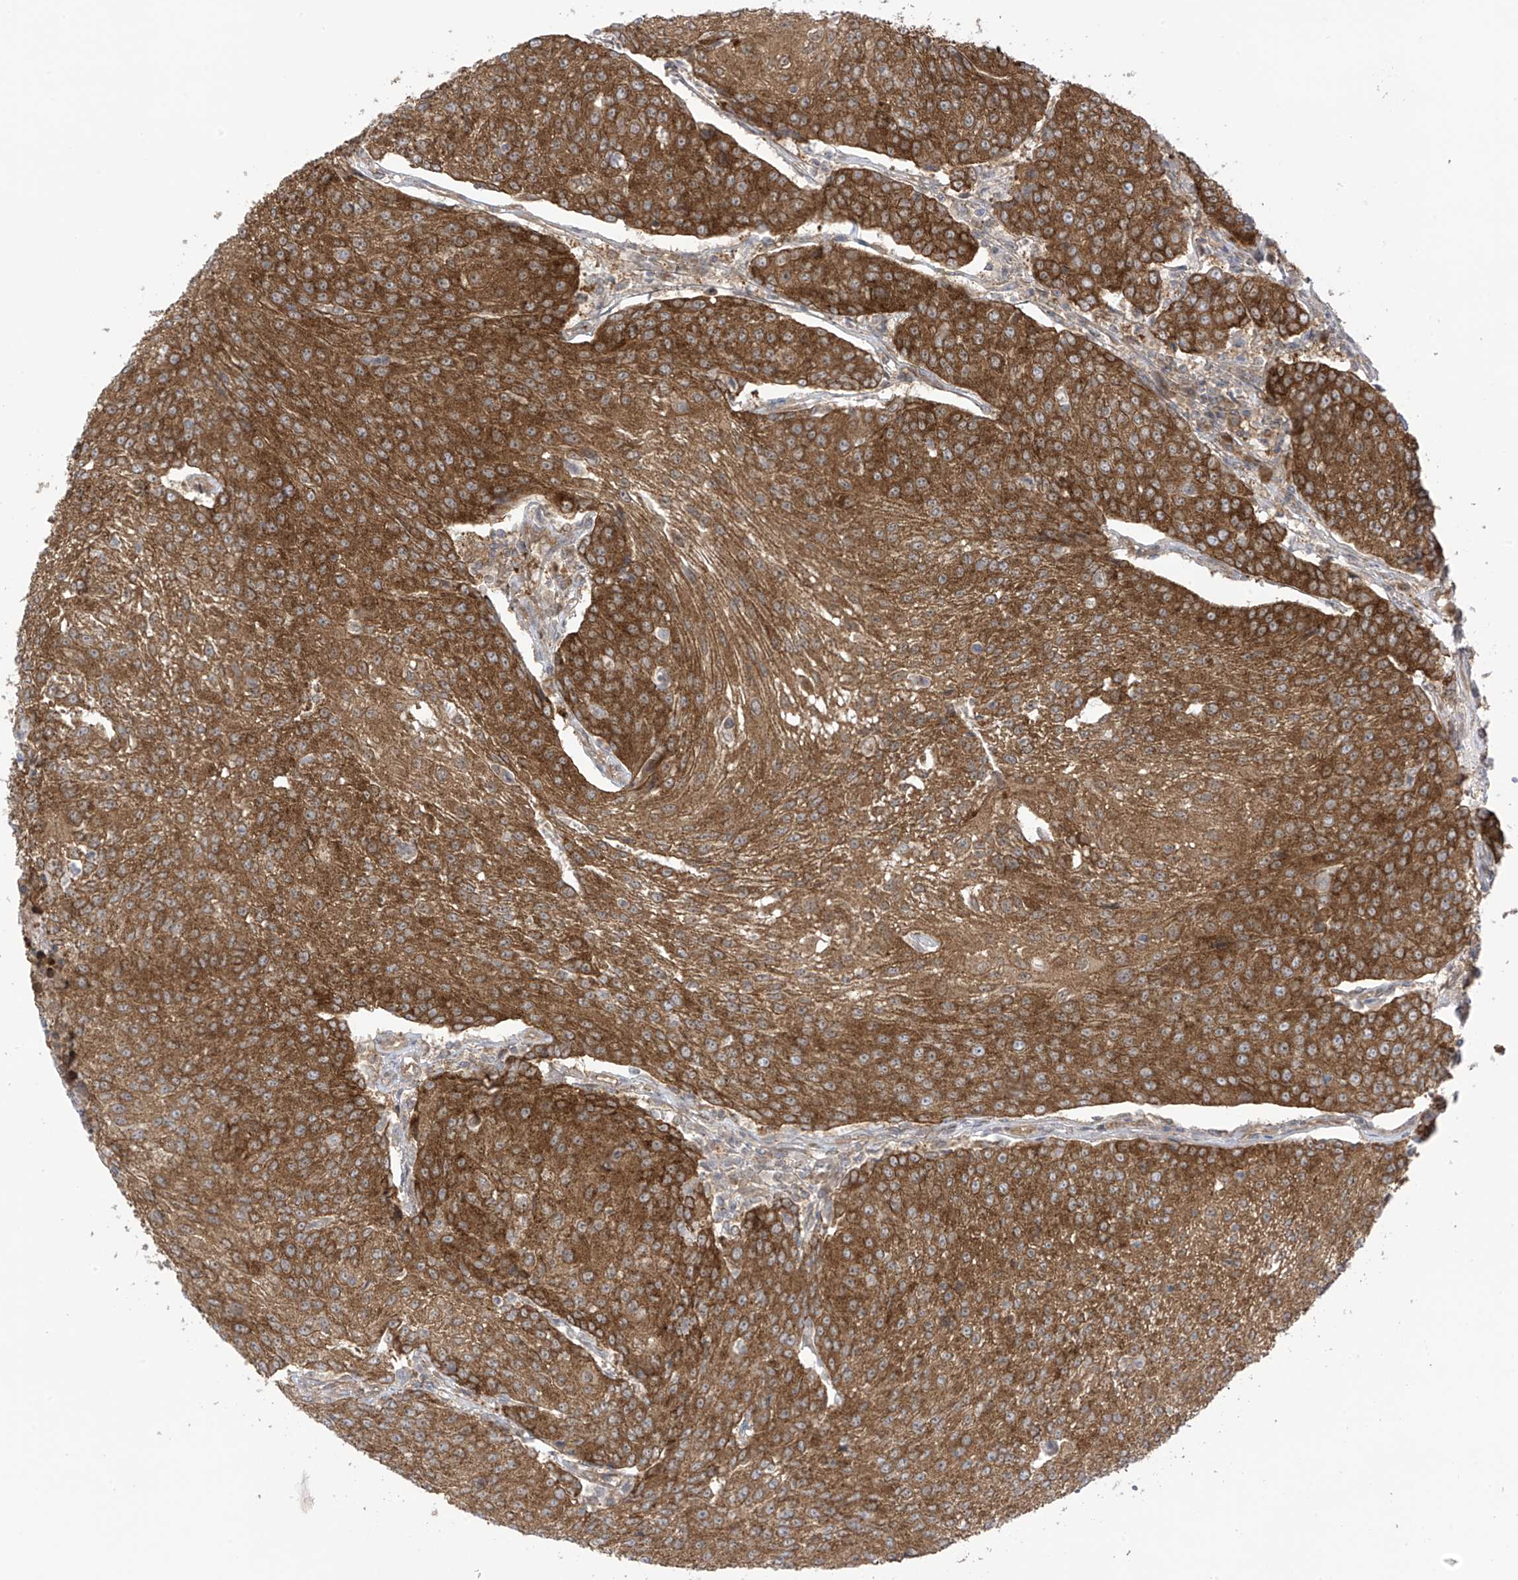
{"staining": {"intensity": "strong", "quantity": ">75%", "location": "cytoplasmic/membranous"}, "tissue": "urothelial cancer", "cell_type": "Tumor cells", "image_type": "cancer", "snomed": [{"axis": "morphology", "description": "Urothelial carcinoma, High grade"}, {"axis": "topography", "description": "Urinary bladder"}], "caption": "A brown stain highlights strong cytoplasmic/membranous expression of a protein in human urothelial cancer tumor cells.", "gene": "REPS1", "patient": {"sex": "female", "age": 85}}